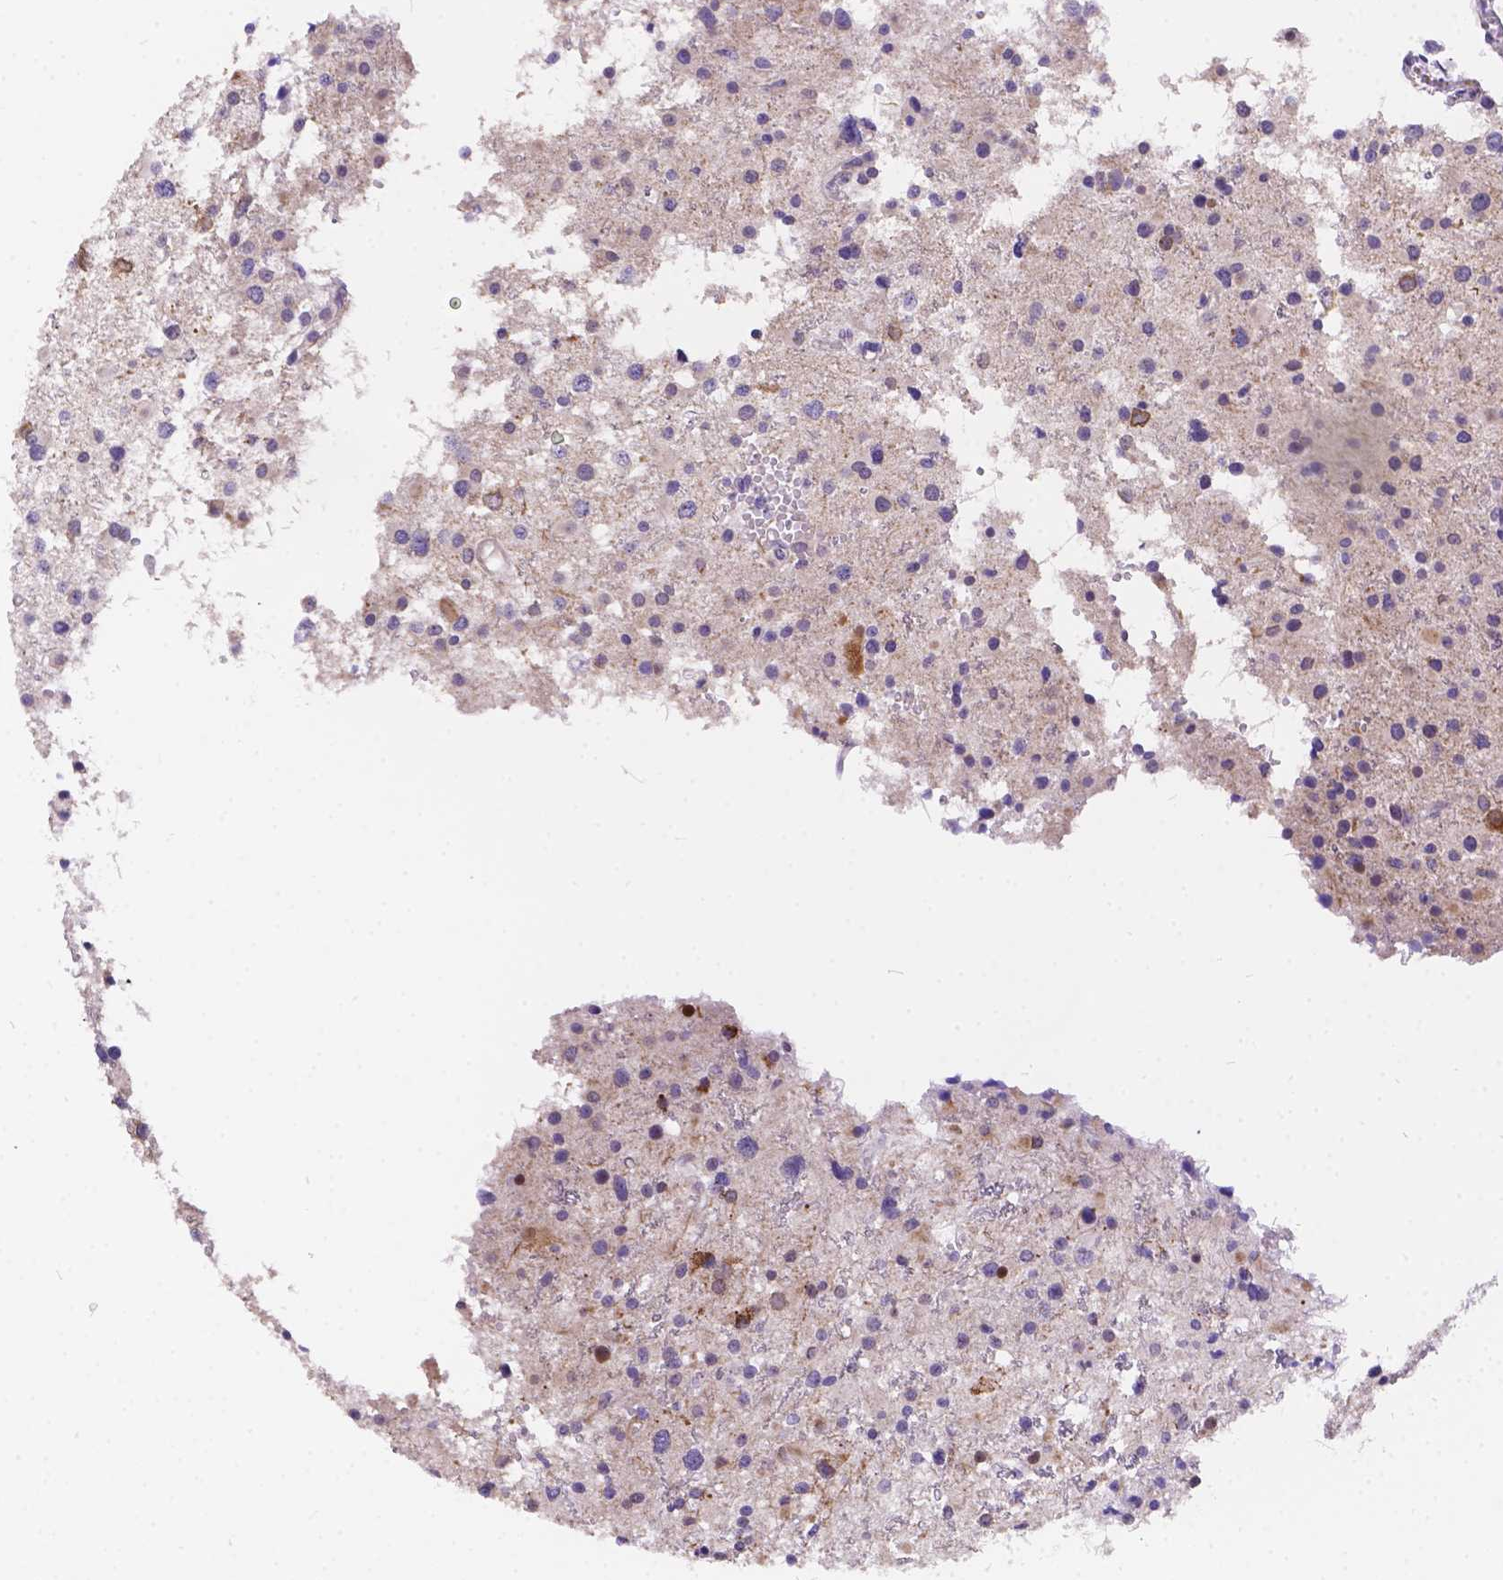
{"staining": {"intensity": "negative", "quantity": "none", "location": "none"}, "tissue": "glioma", "cell_type": "Tumor cells", "image_type": "cancer", "snomed": [{"axis": "morphology", "description": "Glioma, malignant, High grade"}, {"axis": "topography", "description": "Brain"}], "caption": "Glioma was stained to show a protein in brown. There is no significant staining in tumor cells.", "gene": "DLEC1", "patient": {"sex": "male", "age": 54}}